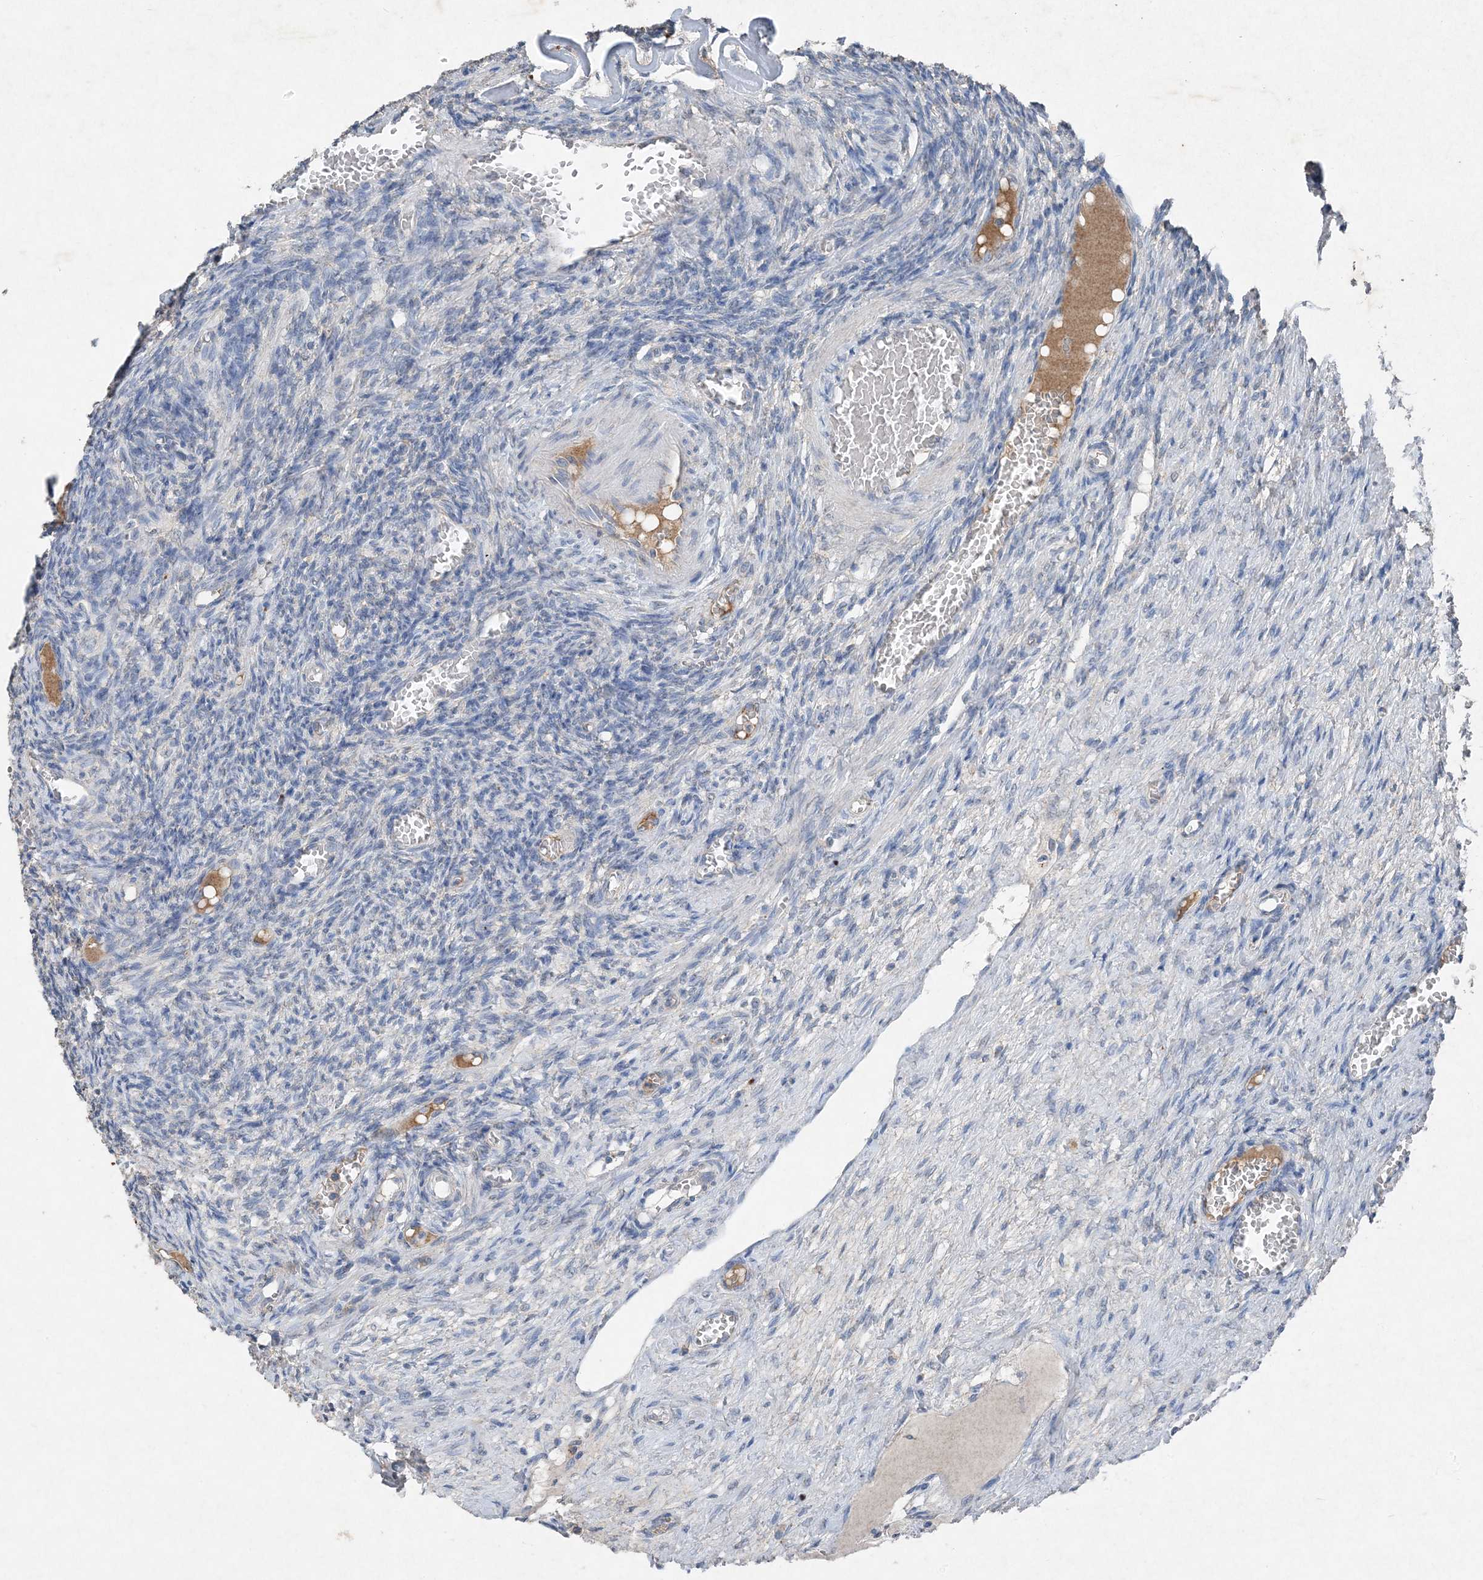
{"staining": {"intensity": "negative", "quantity": "none", "location": "none"}, "tissue": "ovary", "cell_type": "Follicle cells", "image_type": "normal", "snomed": [{"axis": "morphology", "description": "Normal tissue, NOS"}, {"axis": "topography", "description": "Ovary"}], "caption": "Photomicrograph shows no protein expression in follicle cells of normal ovary. (Brightfield microscopy of DAB (3,3'-diaminobenzidine) immunohistochemistry (IHC) at high magnification).", "gene": "FCN3", "patient": {"sex": "female", "age": 27}}